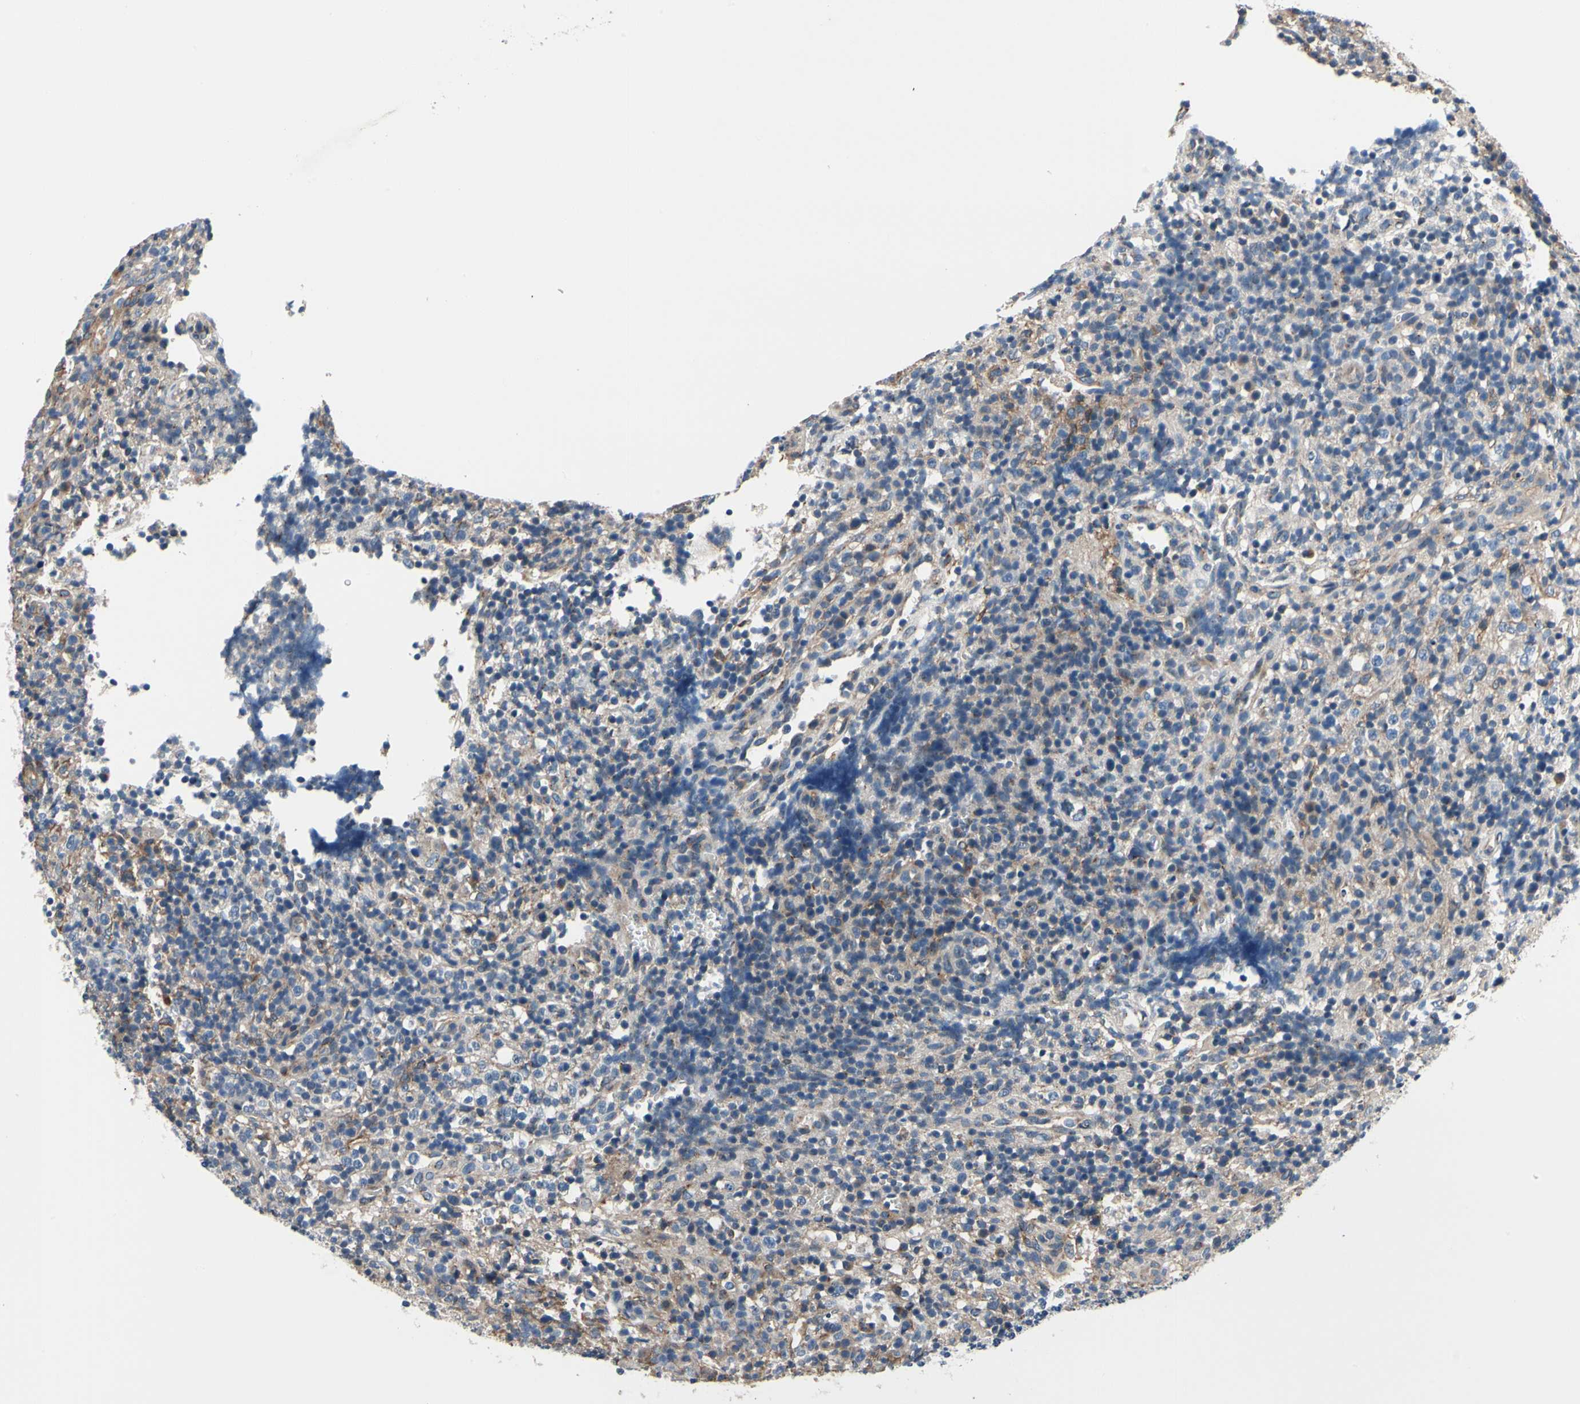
{"staining": {"intensity": "weak", "quantity": "<25%", "location": "cytoplasmic/membranous"}, "tissue": "lymphoma", "cell_type": "Tumor cells", "image_type": "cancer", "snomed": [{"axis": "morphology", "description": "Malignant lymphoma, non-Hodgkin's type, High grade"}, {"axis": "topography", "description": "Lymph node"}], "caption": "Immunohistochemical staining of human lymphoma demonstrates no significant staining in tumor cells.", "gene": "PRKAR2B", "patient": {"sex": "female", "age": 76}}